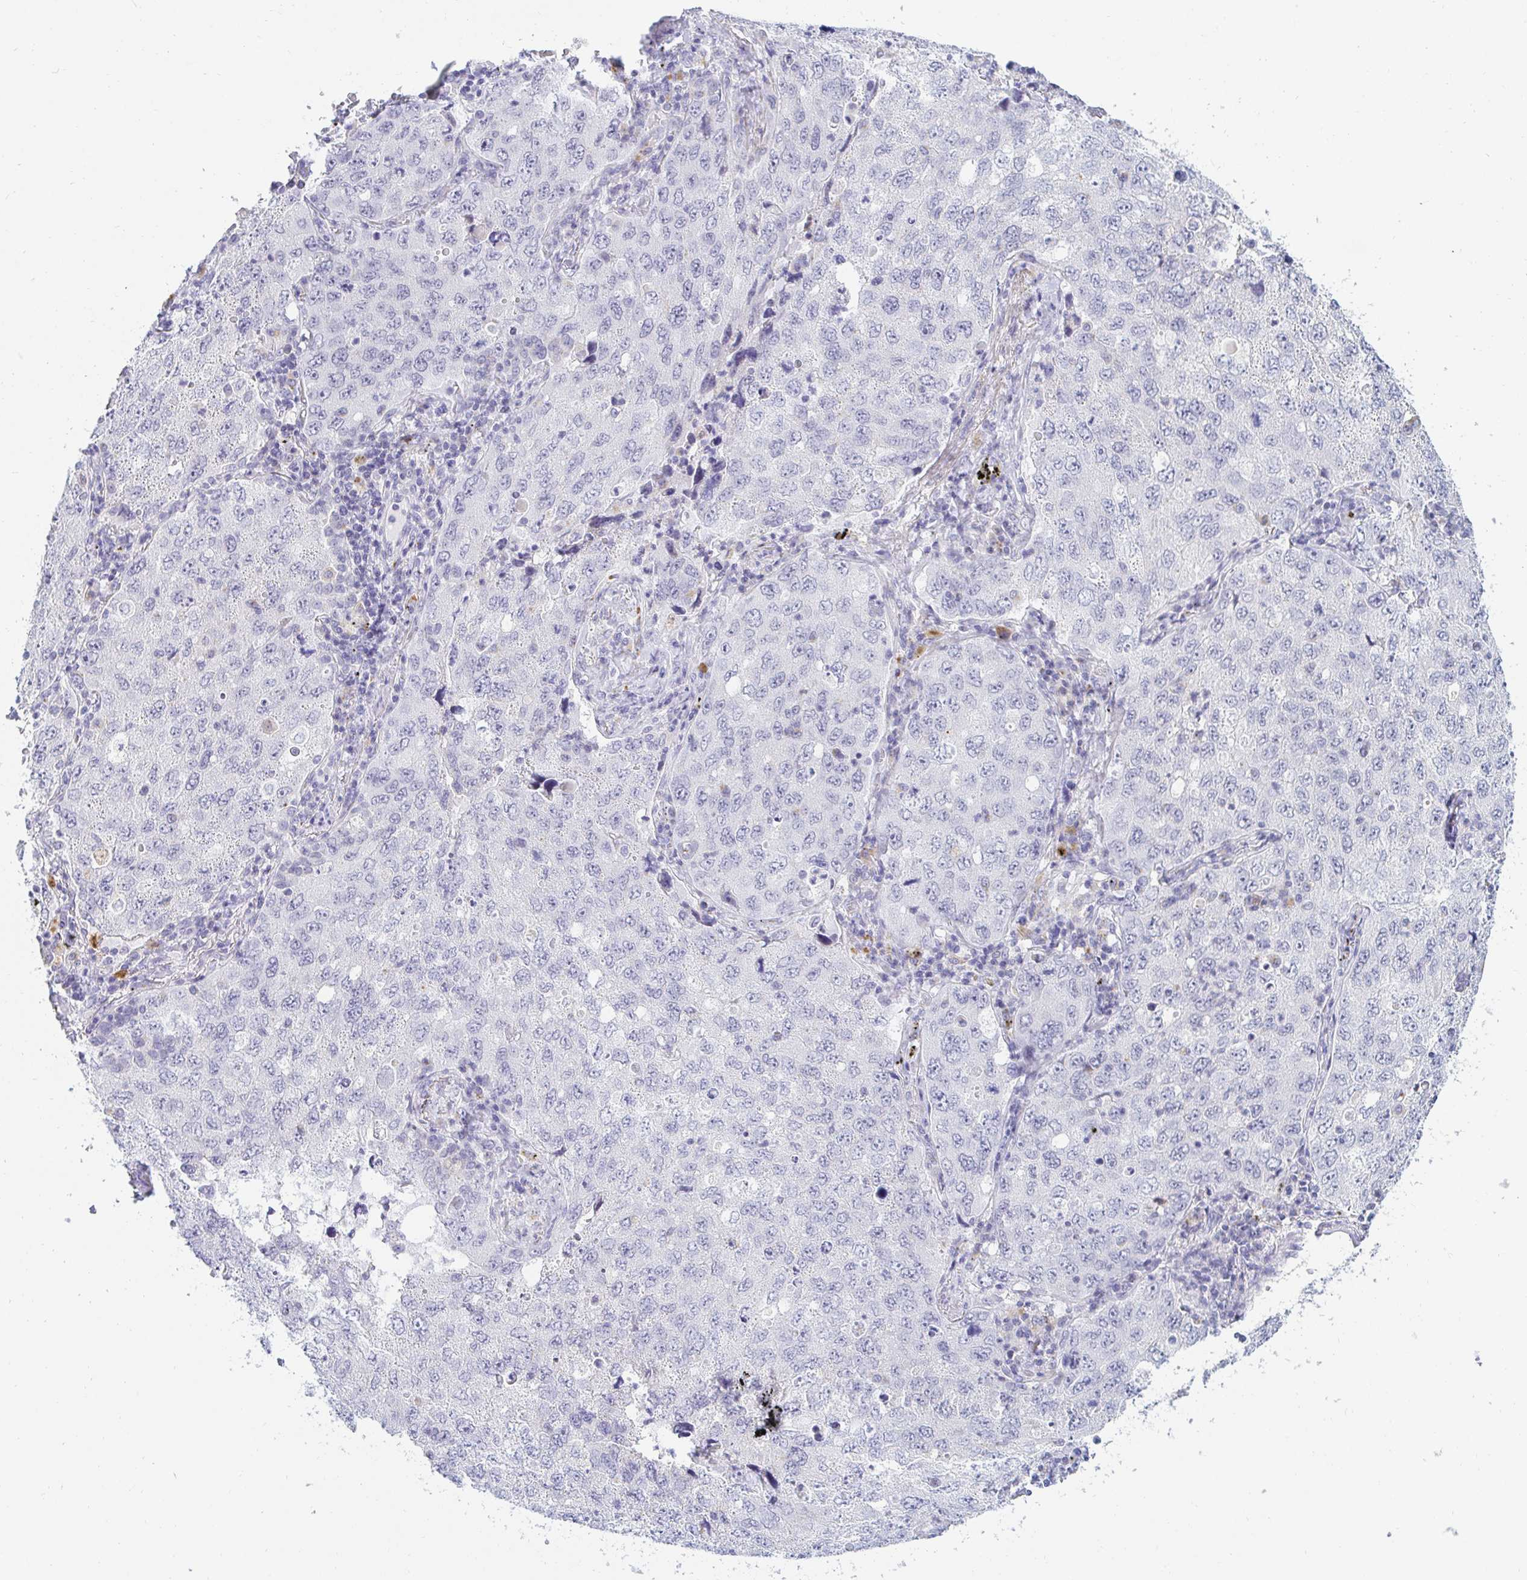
{"staining": {"intensity": "negative", "quantity": "none", "location": "none"}, "tissue": "lung cancer", "cell_type": "Tumor cells", "image_type": "cancer", "snomed": [{"axis": "morphology", "description": "Adenocarcinoma, NOS"}, {"axis": "topography", "description": "Lung"}], "caption": "Lung cancer stained for a protein using immunohistochemistry exhibits no positivity tumor cells.", "gene": "OR51D1", "patient": {"sex": "female", "age": 57}}